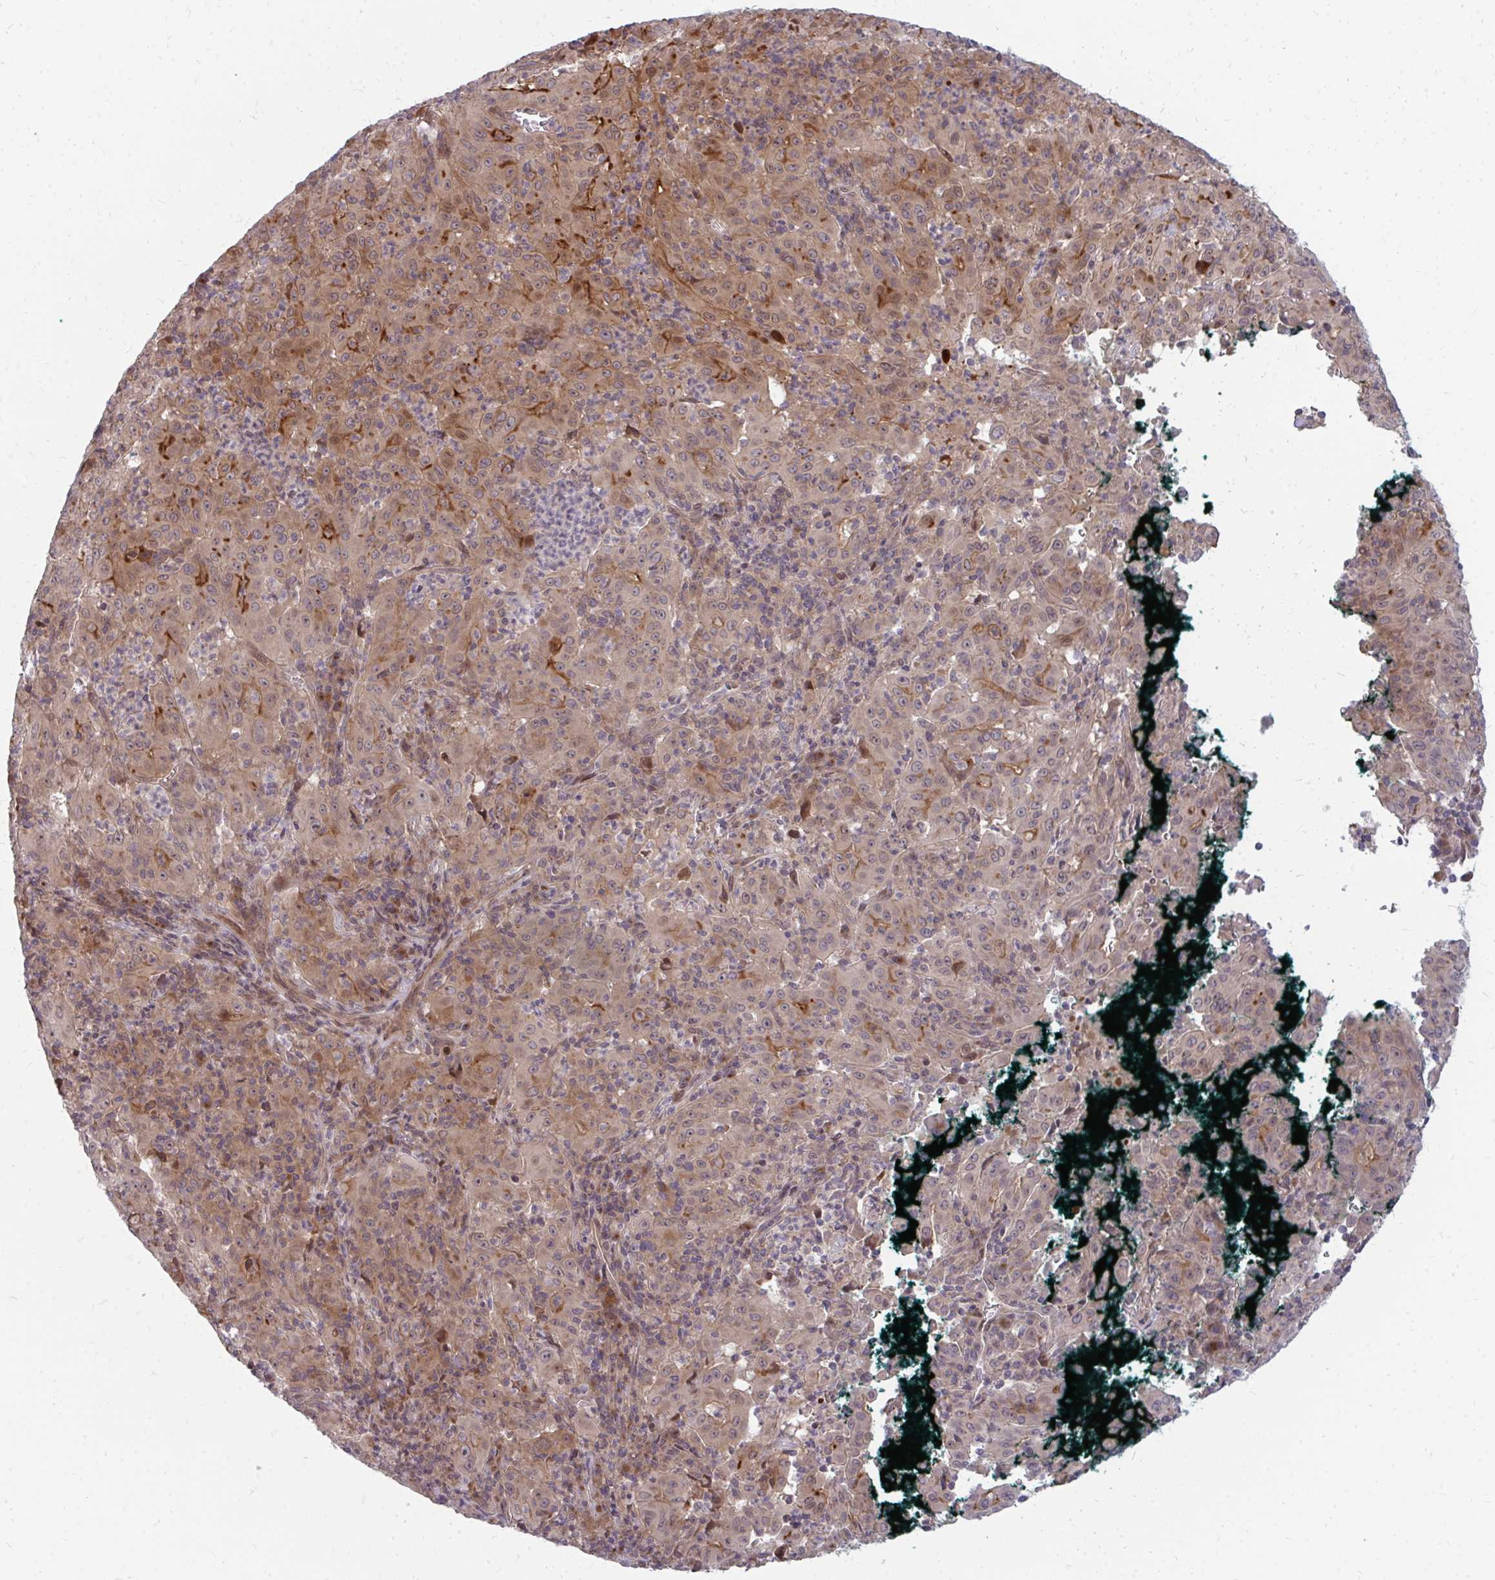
{"staining": {"intensity": "weak", "quantity": "<25%", "location": "cytoplasmic/membranous"}, "tissue": "pancreatic cancer", "cell_type": "Tumor cells", "image_type": "cancer", "snomed": [{"axis": "morphology", "description": "Adenocarcinoma, NOS"}, {"axis": "topography", "description": "Pancreas"}], "caption": "Image shows no protein expression in tumor cells of pancreatic cancer tissue.", "gene": "ZNF285", "patient": {"sex": "male", "age": 63}}